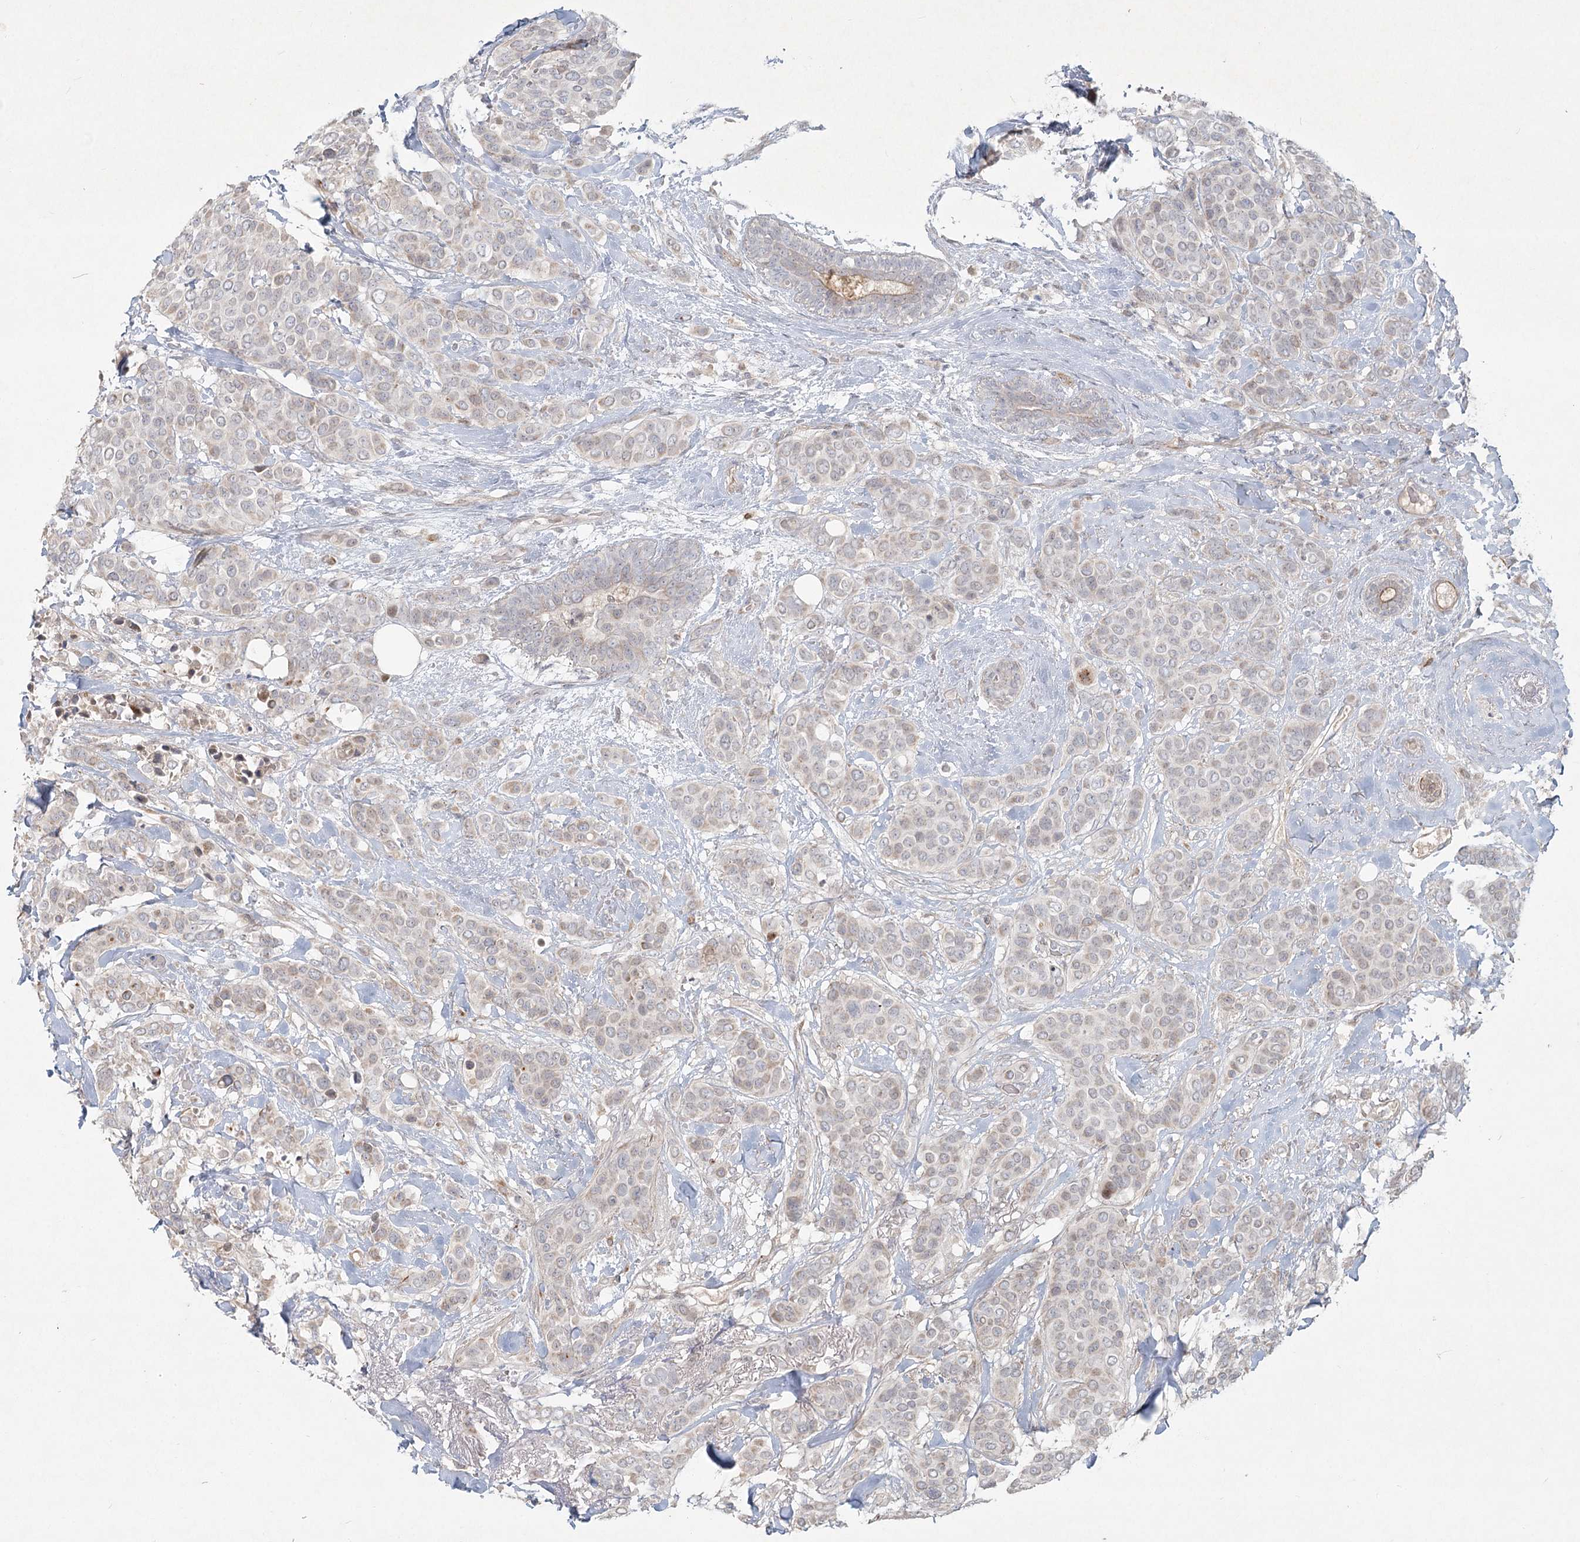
{"staining": {"intensity": "negative", "quantity": "none", "location": "none"}, "tissue": "breast cancer", "cell_type": "Tumor cells", "image_type": "cancer", "snomed": [{"axis": "morphology", "description": "Lobular carcinoma"}, {"axis": "topography", "description": "Breast"}], "caption": "DAB immunohistochemical staining of breast cancer (lobular carcinoma) shows no significant staining in tumor cells.", "gene": "LRP2BP", "patient": {"sex": "female", "age": 51}}